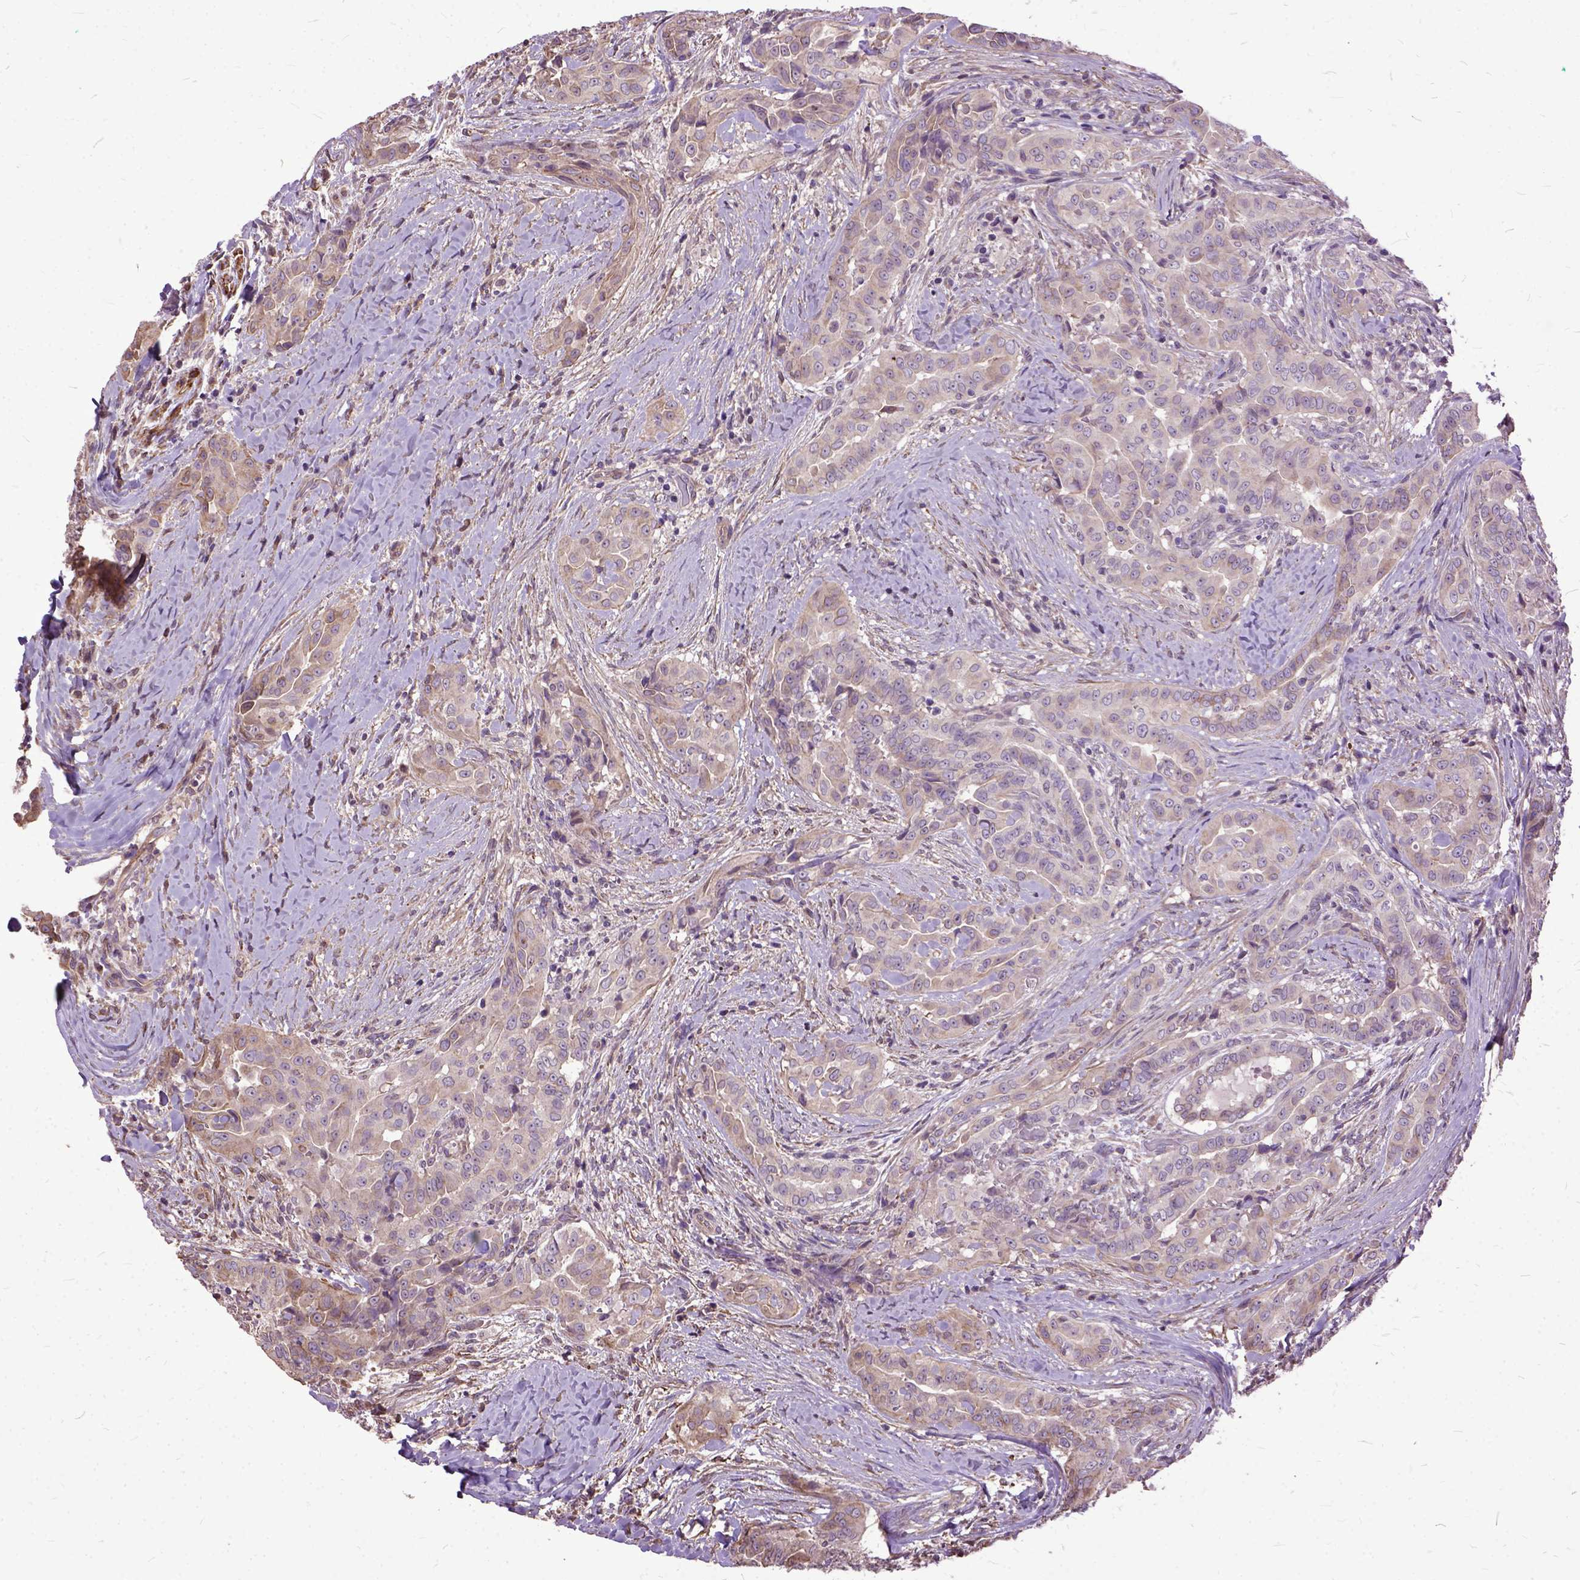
{"staining": {"intensity": "weak", "quantity": "25%-75%", "location": "cytoplasmic/membranous"}, "tissue": "thyroid cancer", "cell_type": "Tumor cells", "image_type": "cancer", "snomed": [{"axis": "morphology", "description": "Papillary adenocarcinoma, NOS"}, {"axis": "morphology", "description": "Papillary adenoma metastatic"}, {"axis": "topography", "description": "Thyroid gland"}], "caption": "IHC staining of thyroid cancer, which demonstrates low levels of weak cytoplasmic/membranous expression in approximately 25%-75% of tumor cells indicating weak cytoplasmic/membranous protein expression. The staining was performed using DAB (3,3'-diaminobenzidine) (brown) for protein detection and nuclei were counterstained in hematoxylin (blue).", "gene": "AREG", "patient": {"sex": "female", "age": 50}}